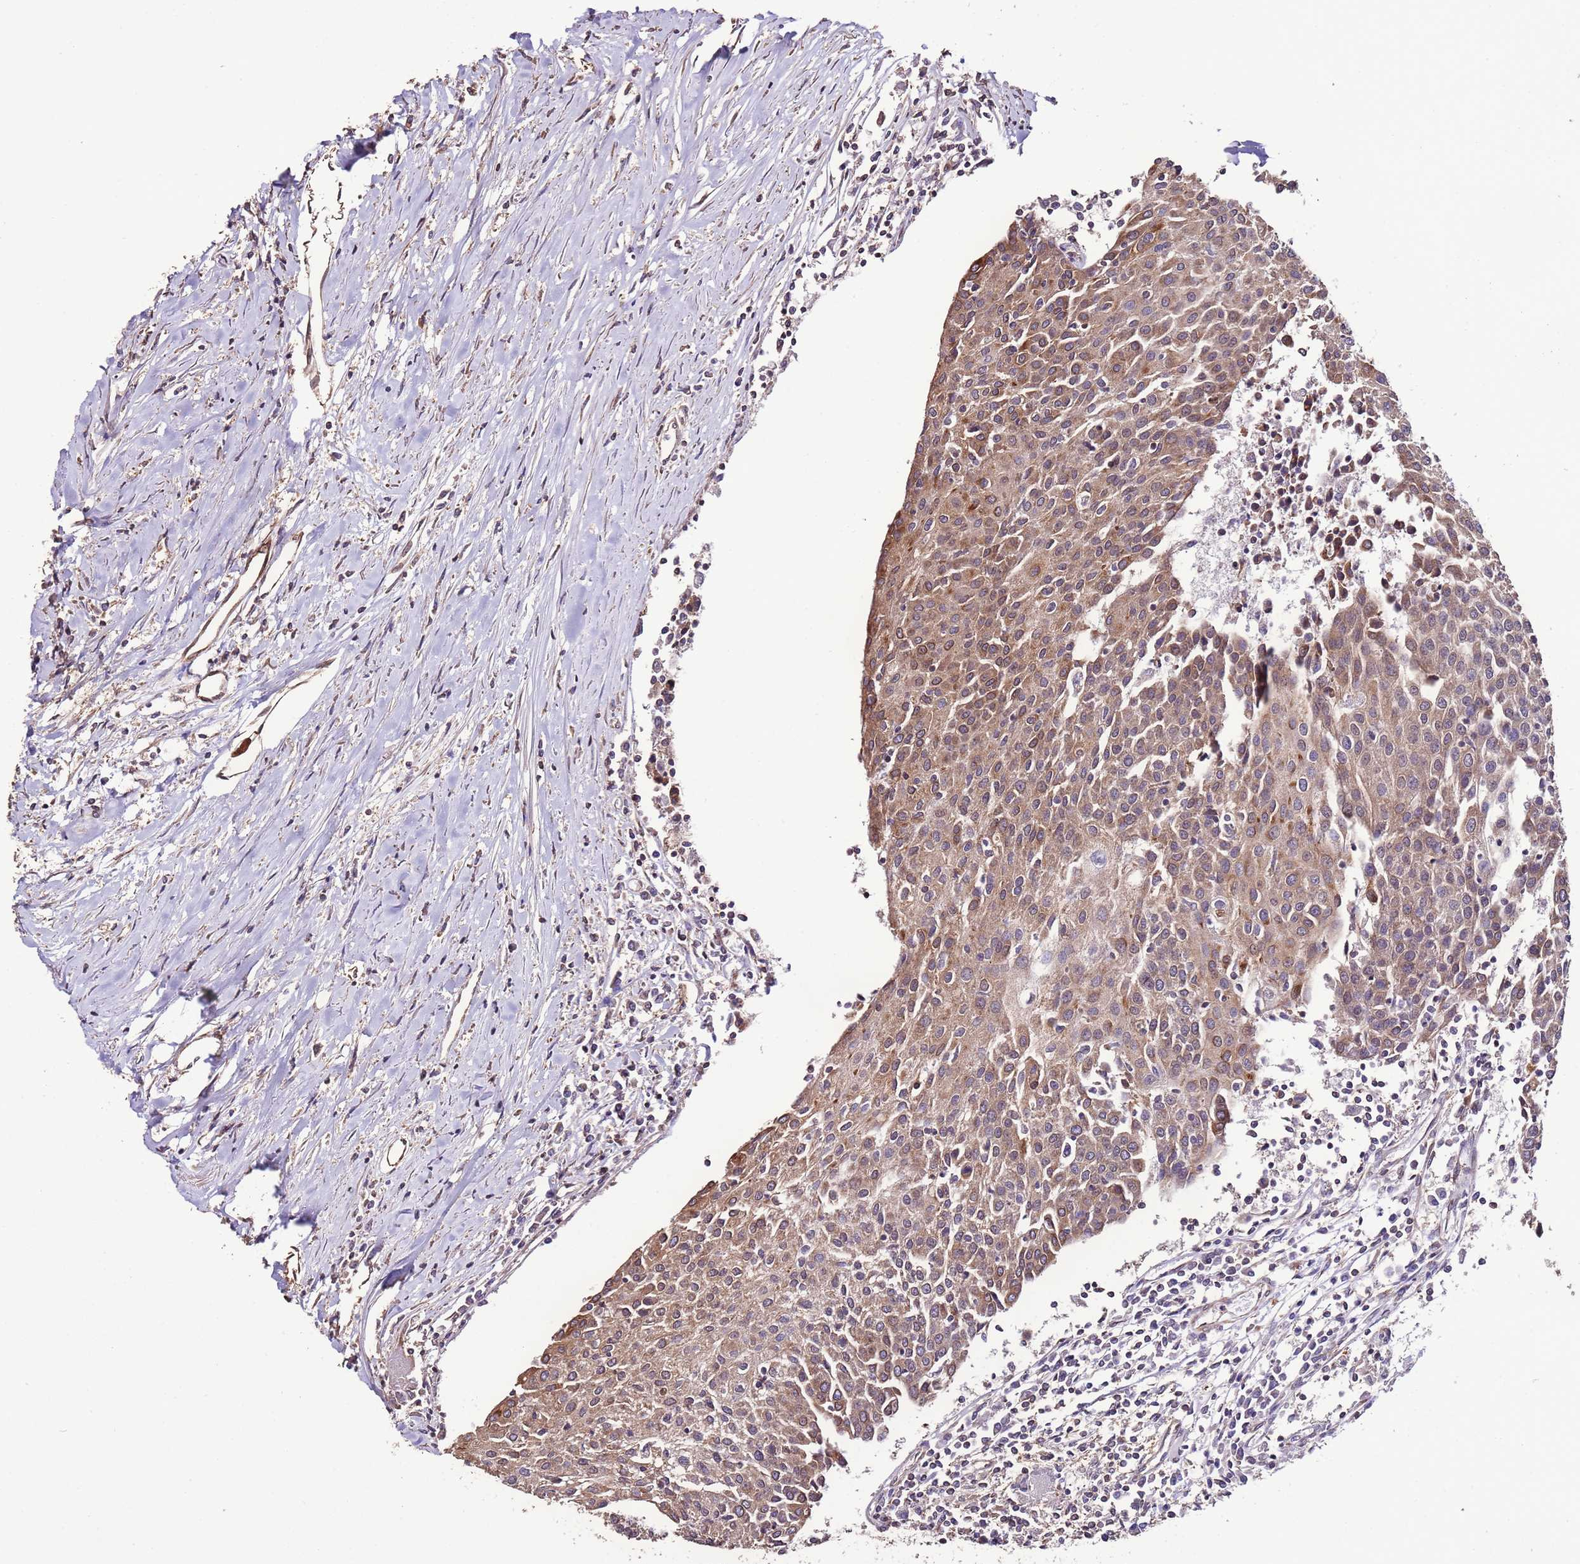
{"staining": {"intensity": "moderate", "quantity": ">75%", "location": "cytoplasmic/membranous"}, "tissue": "urothelial cancer", "cell_type": "Tumor cells", "image_type": "cancer", "snomed": [{"axis": "morphology", "description": "Urothelial carcinoma, High grade"}, {"axis": "topography", "description": "Urinary bladder"}], "caption": "Human high-grade urothelial carcinoma stained with a brown dye exhibits moderate cytoplasmic/membranous positive expression in approximately >75% of tumor cells.", "gene": "SLC41A3", "patient": {"sex": "female", "age": 85}}